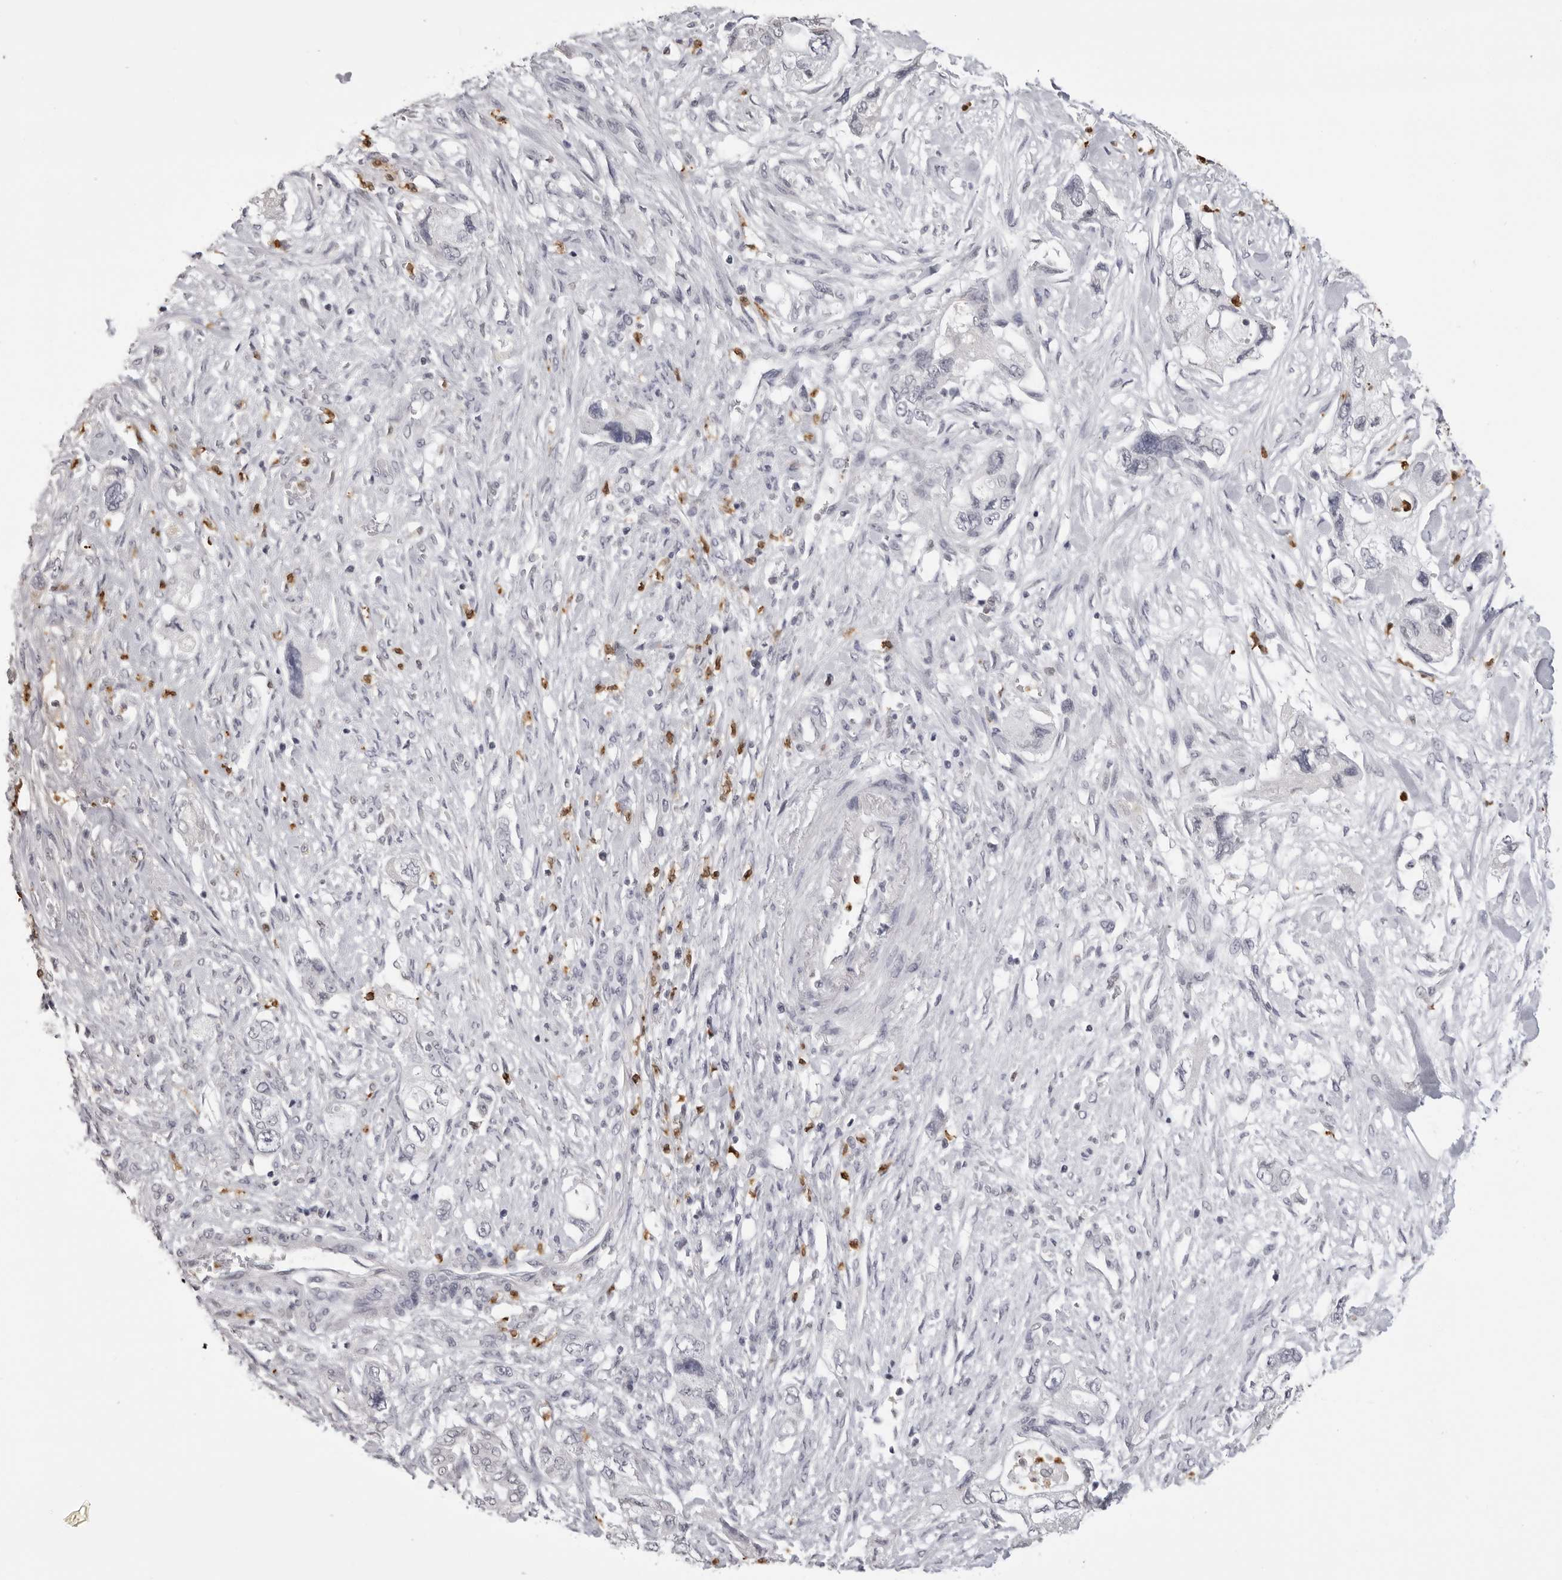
{"staining": {"intensity": "negative", "quantity": "none", "location": "none"}, "tissue": "pancreatic cancer", "cell_type": "Tumor cells", "image_type": "cancer", "snomed": [{"axis": "morphology", "description": "Adenocarcinoma, NOS"}, {"axis": "topography", "description": "Pancreas"}], "caption": "A high-resolution image shows IHC staining of pancreatic cancer, which reveals no significant positivity in tumor cells.", "gene": "IL31", "patient": {"sex": "female", "age": 73}}